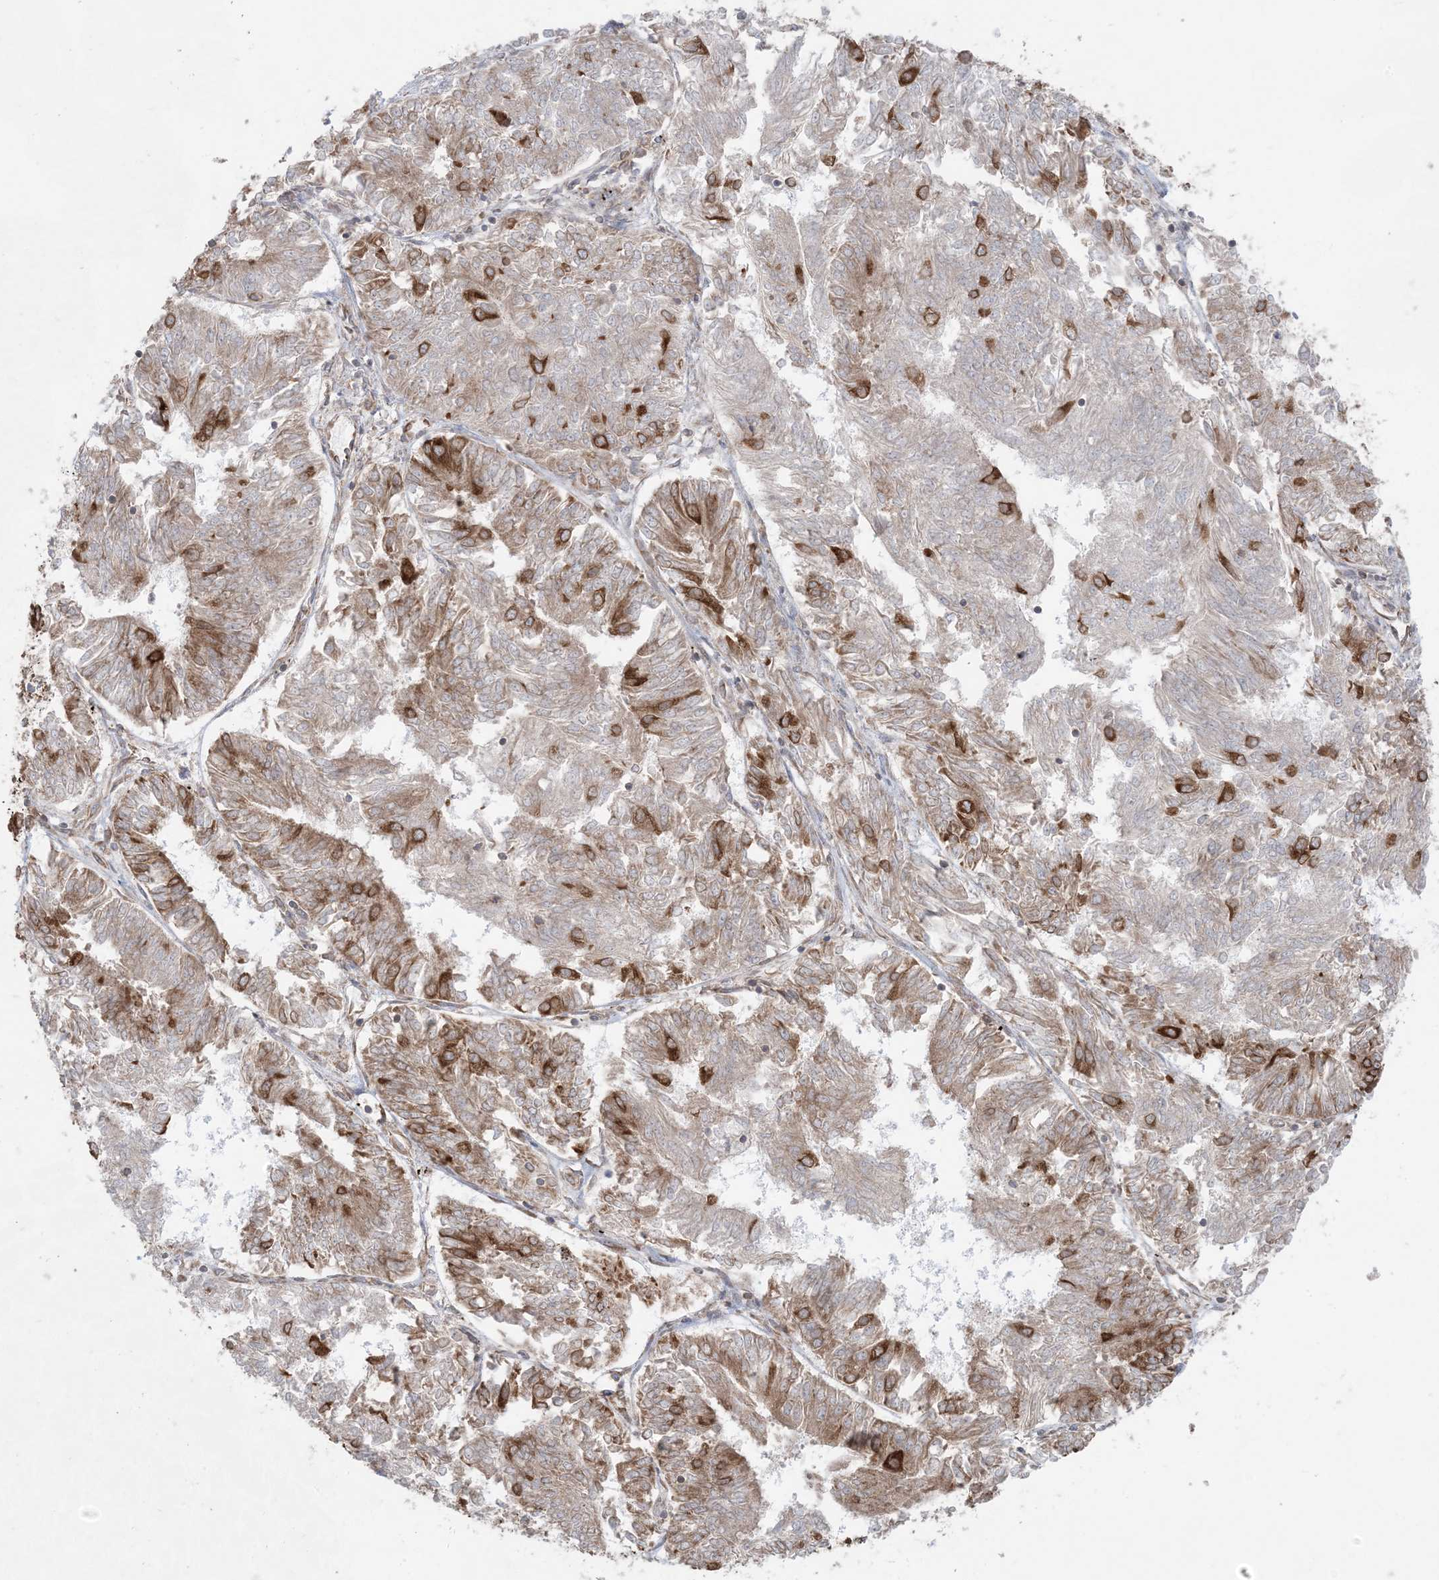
{"staining": {"intensity": "moderate", "quantity": "25%-75%", "location": "cytoplasmic/membranous"}, "tissue": "endometrial cancer", "cell_type": "Tumor cells", "image_type": "cancer", "snomed": [{"axis": "morphology", "description": "Adenocarcinoma, NOS"}, {"axis": "topography", "description": "Endometrium"}], "caption": "Immunohistochemical staining of endometrial cancer reveals moderate cytoplasmic/membranous protein positivity in about 25%-75% of tumor cells.", "gene": "UBXN4", "patient": {"sex": "female", "age": 58}}